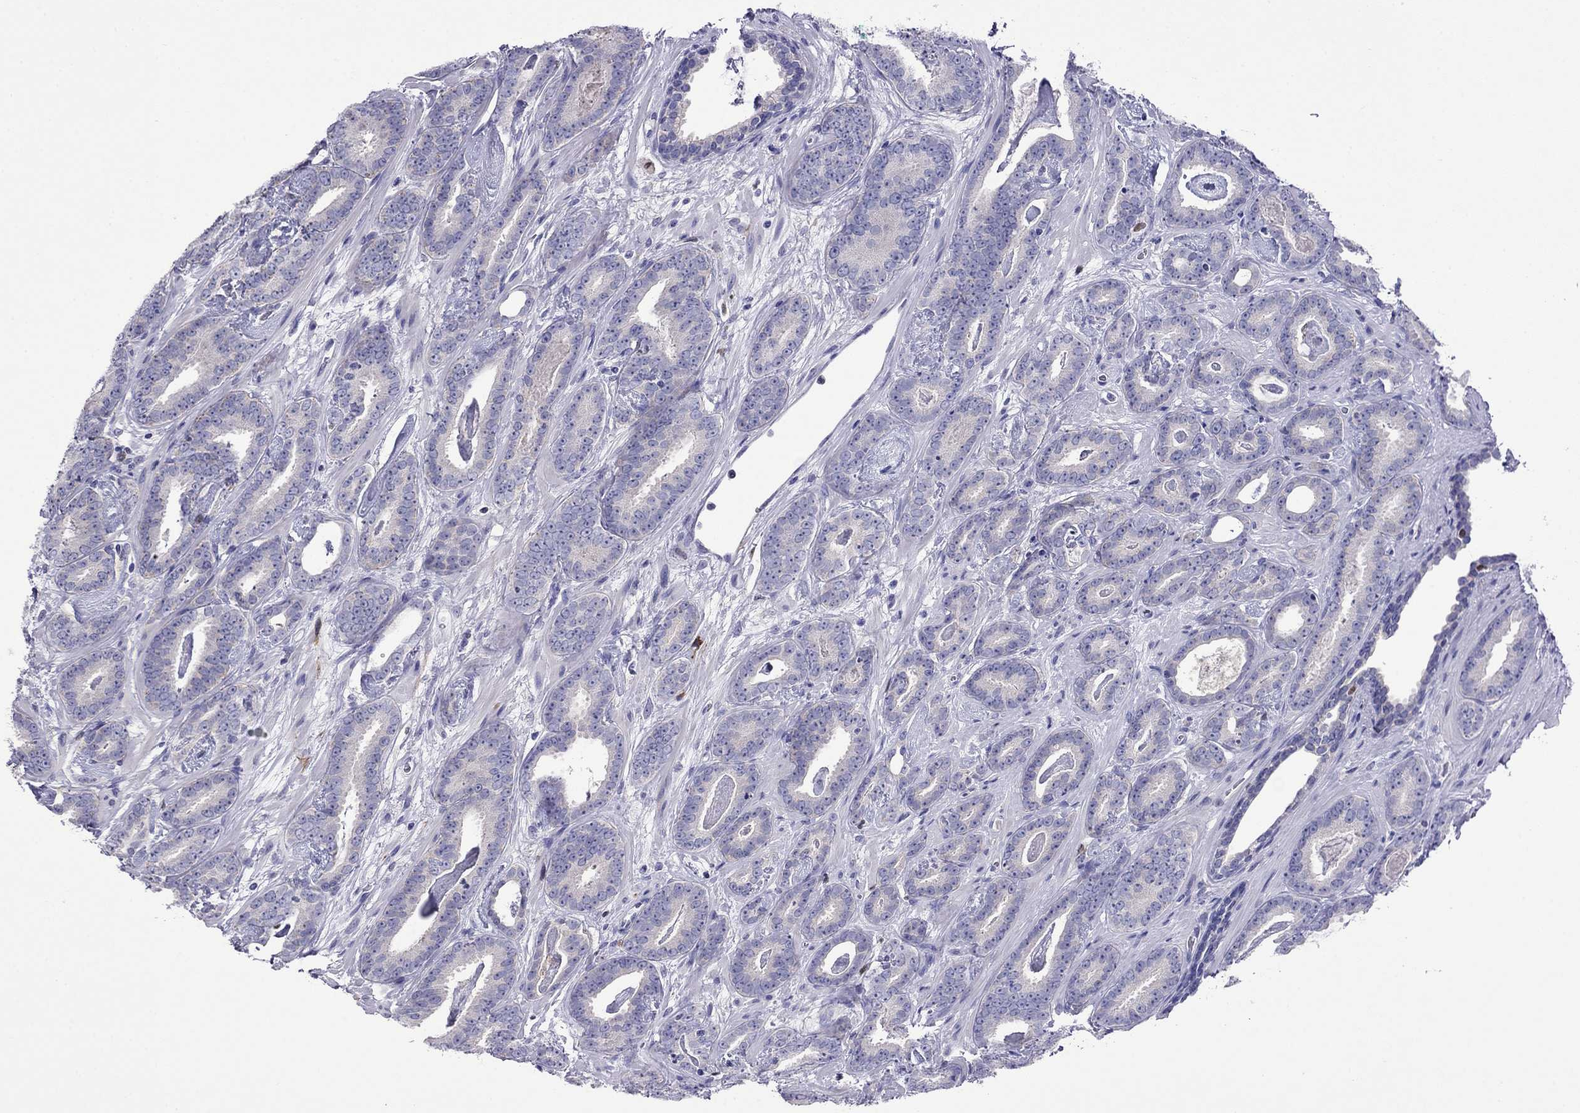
{"staining": {"intensity": "negative", "quantity": "none", "location": "none"}, "tissue": "prostate cancer", "cell_type": "Tumor cells", "image_type": "cancer", "snomed": [{"axis": "morphology", "description": "Adenocarcinoma, Medium grade"}, {"axis": "topography", "description": "Prostate and seminal vesicle, NOS"}, {"axis": "topography", "description": "Prostate"}], "caption": "There is no significant positivity in tumor cells of prostate cancer.", "gene": "MPZ", "patient": {"sex": "male", "age": 54}}